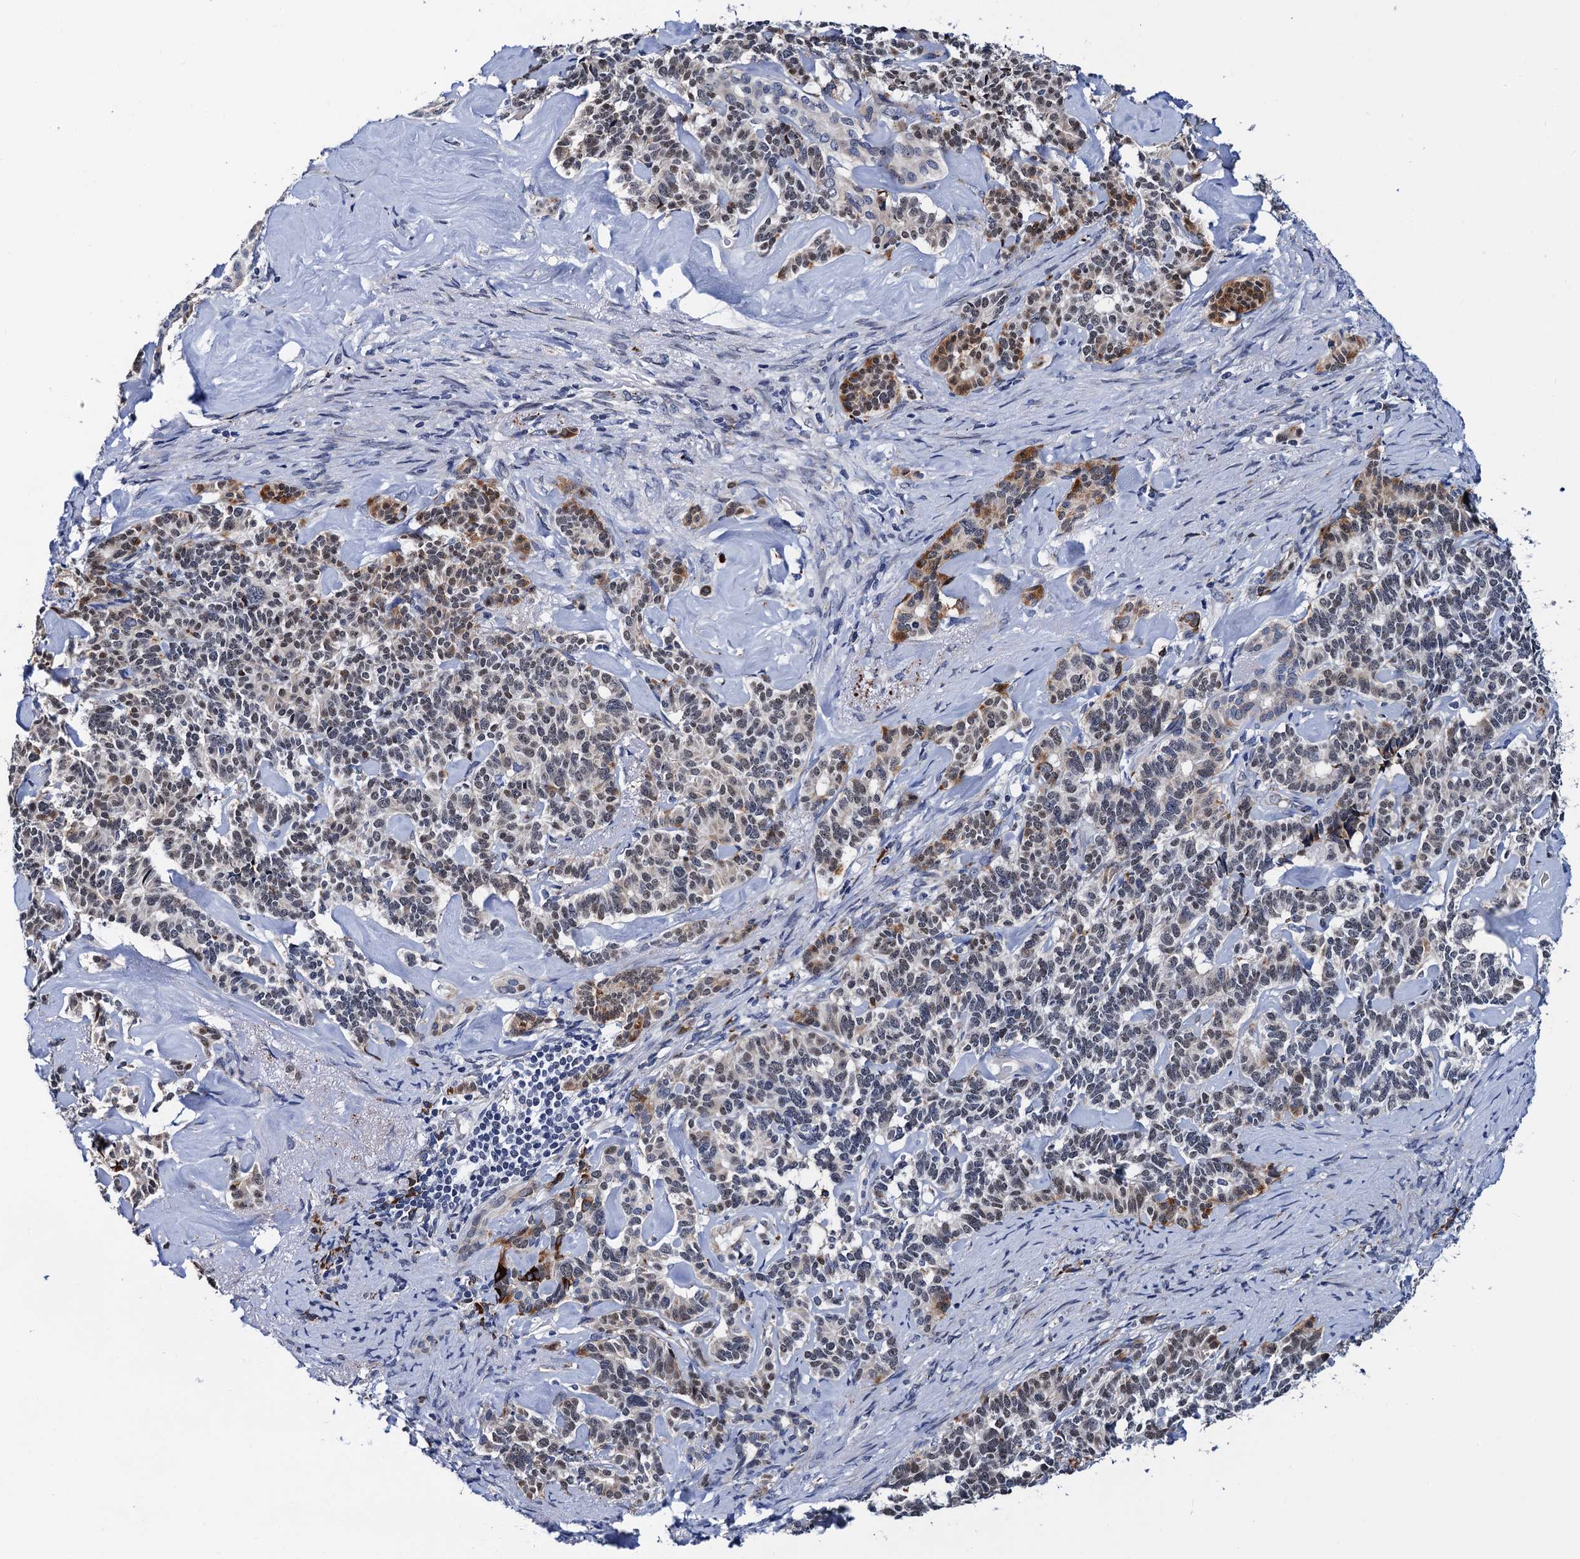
{"staining": {"intensity": "moderate", "quantity": "<25%", "location": "cytoplasmic/membranous,nuclear"}, "tissue": "pancreatic cancer", "cell_type": "Tumor cells", "image_type": "cancer", "snomed": [{"axis": "morphology", "description": "Adenocarcinoma, NOS"}, {"axis": "topography", "description": "Pancreas"}], "caption": "High-magnification brightfield microscopy of adenocarcinoma (pancreatic) stained with DAB (brown) and counterstained with hematoxylin (blue). tumor cells exhibit moderate cytoplasmic/membranous and nuclear positivity is seen in approximately<25% of cells.", "gene": "SLC7A10", "patient": {"sex": "female", "age": 74}}